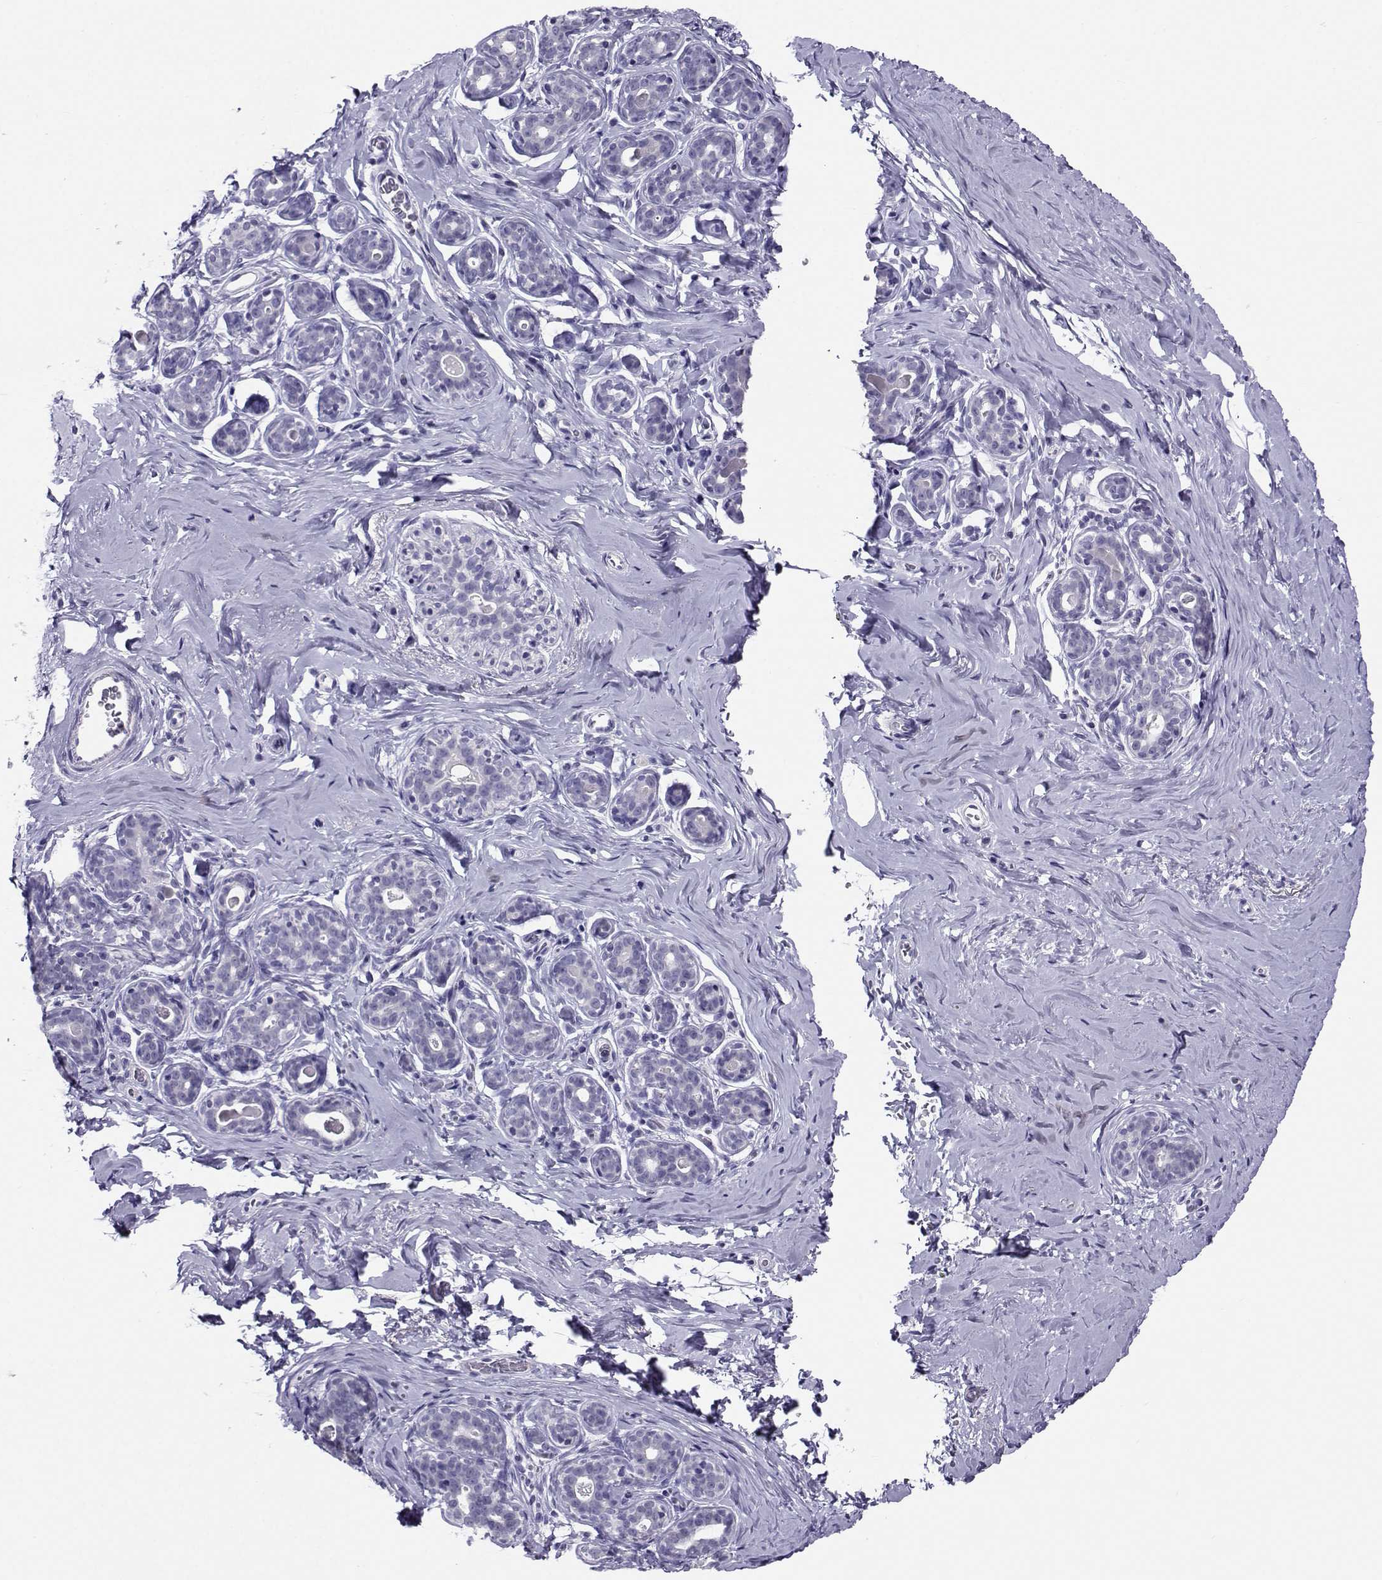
{"staining": {"intensity": "negative", "quantity": "none", "location": "none"}, "tissue": "breast", "cell_type": "Adipocytes", "image_type": "normal", "snomed": [{"axis": "morphology", "description": "Normal tissue, NOS"}, {"axis": "topography", "description": "Skin"}, {"axis": "topography", "description": "Breast"}], "caption": "Adipocytes show no significant protein expression in unremarkable breast. (DAB IHC with hematoxylin counter stain).", "gene": "PGK1", "patient": {"sex": "female", "age": 43}}